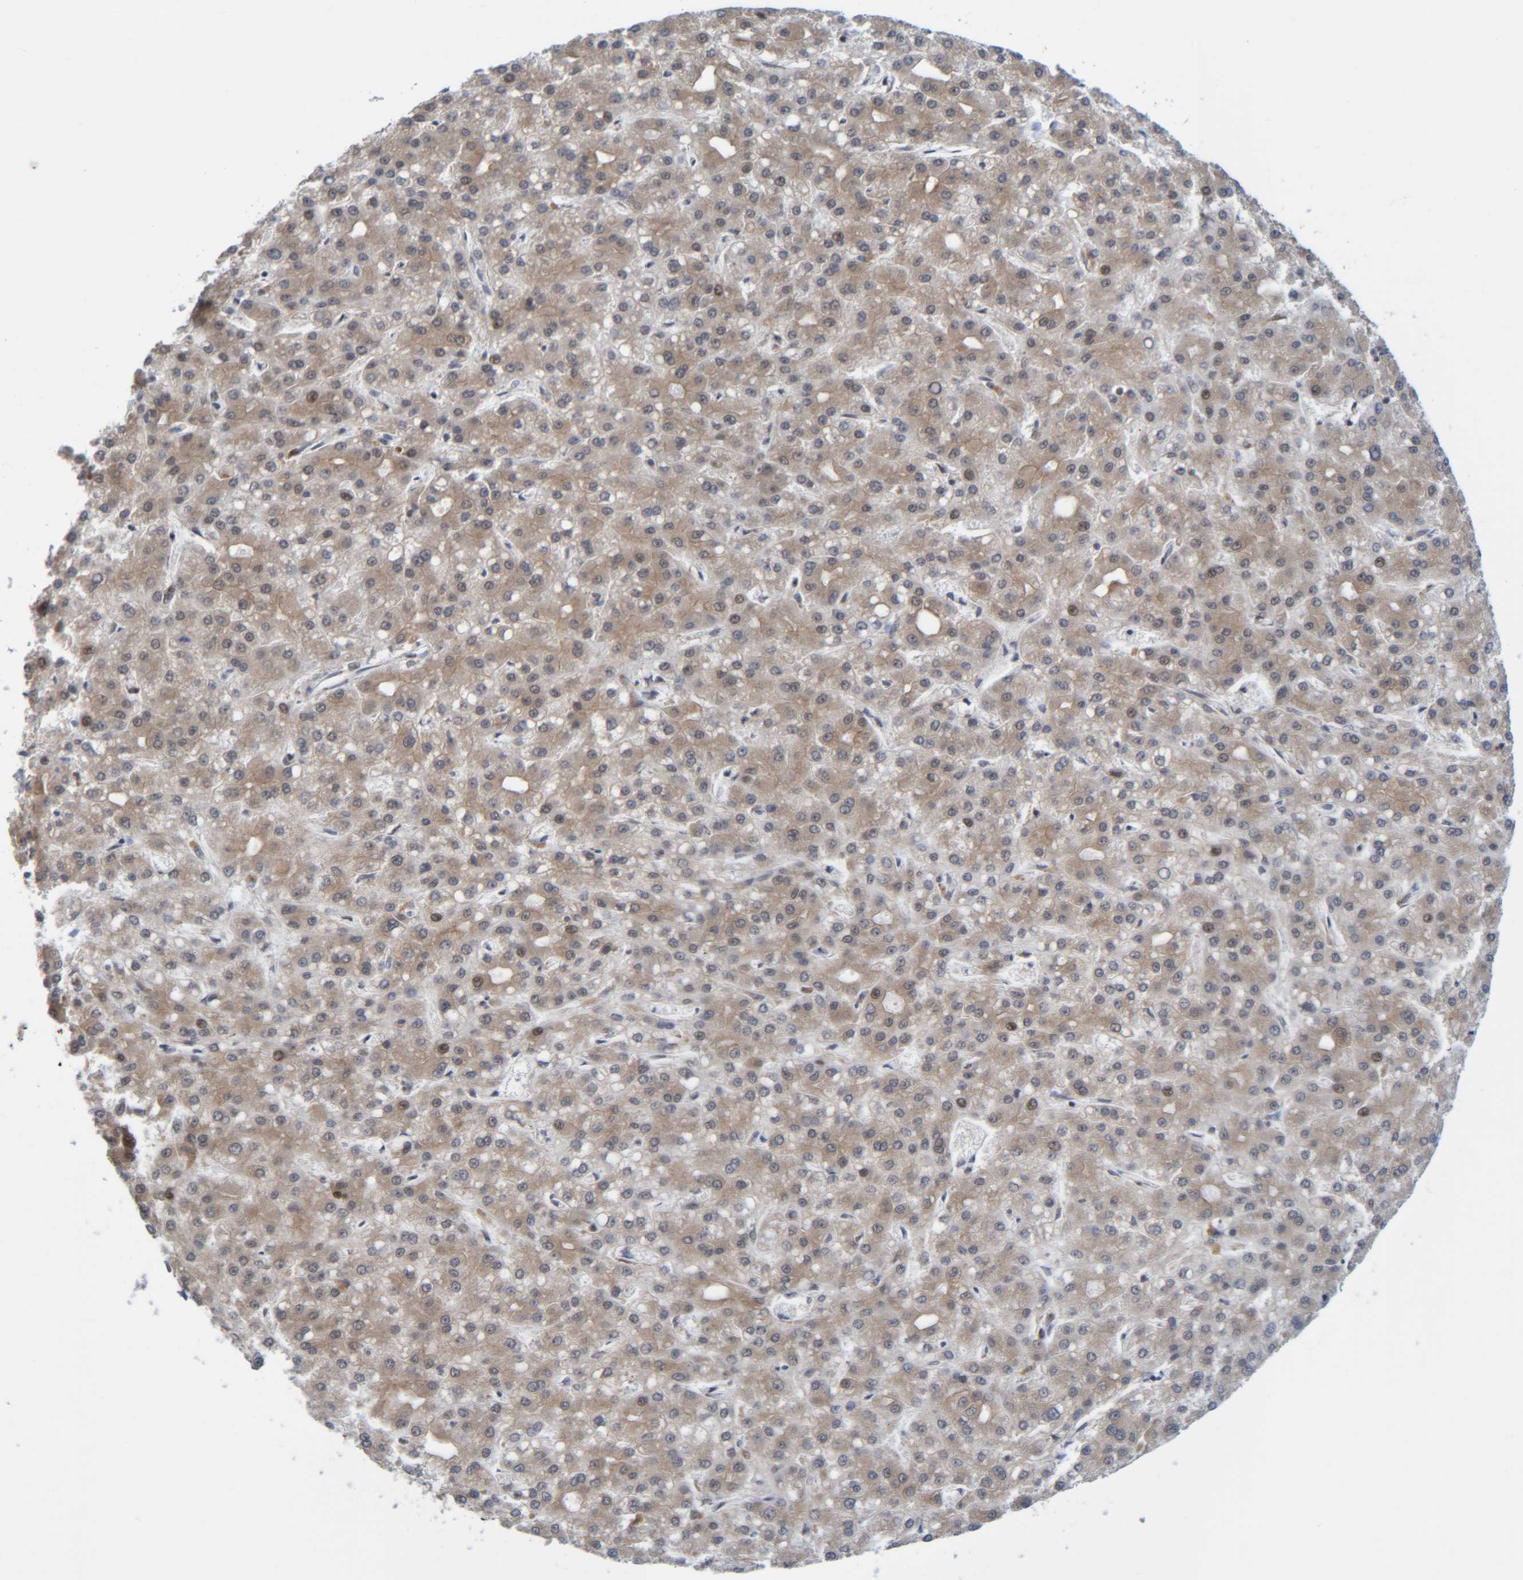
{"staining": {"intensity": "weak", "quantity": ">75%", "location": "cytoplasmic/membranous,nuclear"}, "tissue": "liver cancer", "cell_type": "Tumor cells", "image_type": "cancer", "snomed": [{"axis": "morphology", "description": "Carcinoma, Hepatocellular, NOS"}, {"axis": "topography", "description": "Liver"}], "caption": "The image shows staining of liver cancer, revealing weak cytoplasmic/membranous and nuclear protein expression (brown color) within tumor cells.", "gene": "CCDC57", "patient": {"sex": "male", "age": 67}}